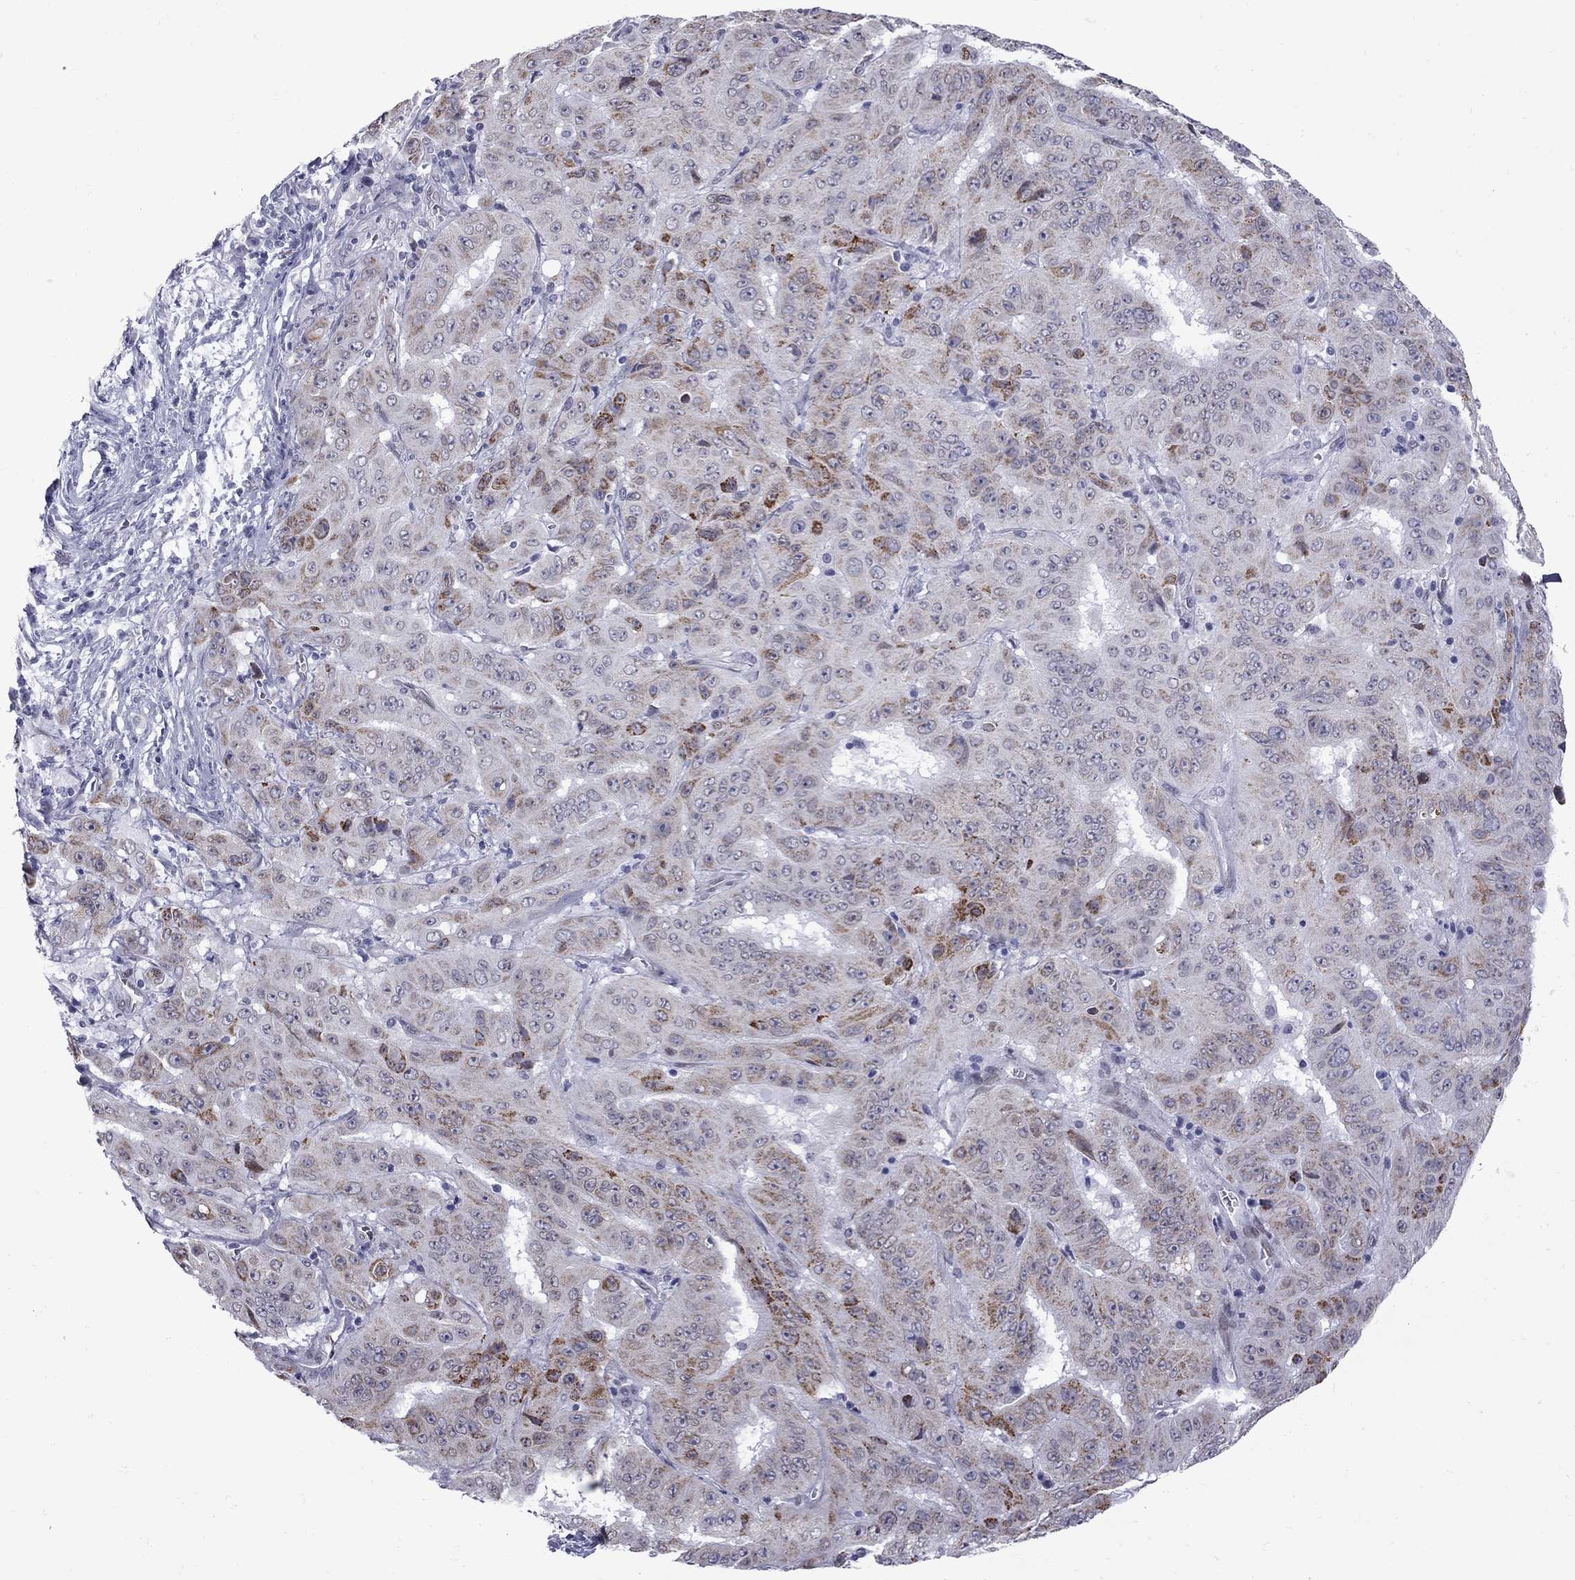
{"staining": {"intensity": "moderate", "quantity": "<25%", "location": "cytoplasmic/membranous"}, "tissue": "pancreatic cancer", "cell_type": "Tumor cells", "image_type": "cancer", "snomed": [{"axis": "morphology", "description": "Adenocarcinoma, NOS"}, {"axis": "topography", "description": "Pancreas"}], "caption": "Immunohistochemical staining of human adenocarcinoma (pancreatic) reveals moderate cytoplasmic/membranous protein staining in about <25% of tumor cells. (Stains: DAB (3,3'-diaminobenzidine) in brown, nuclei in blue, Microscopy: brightfield microscopy at high magnification).", "gene": "CLTCL1", "patient": {"sex": "male", "age": 63}}